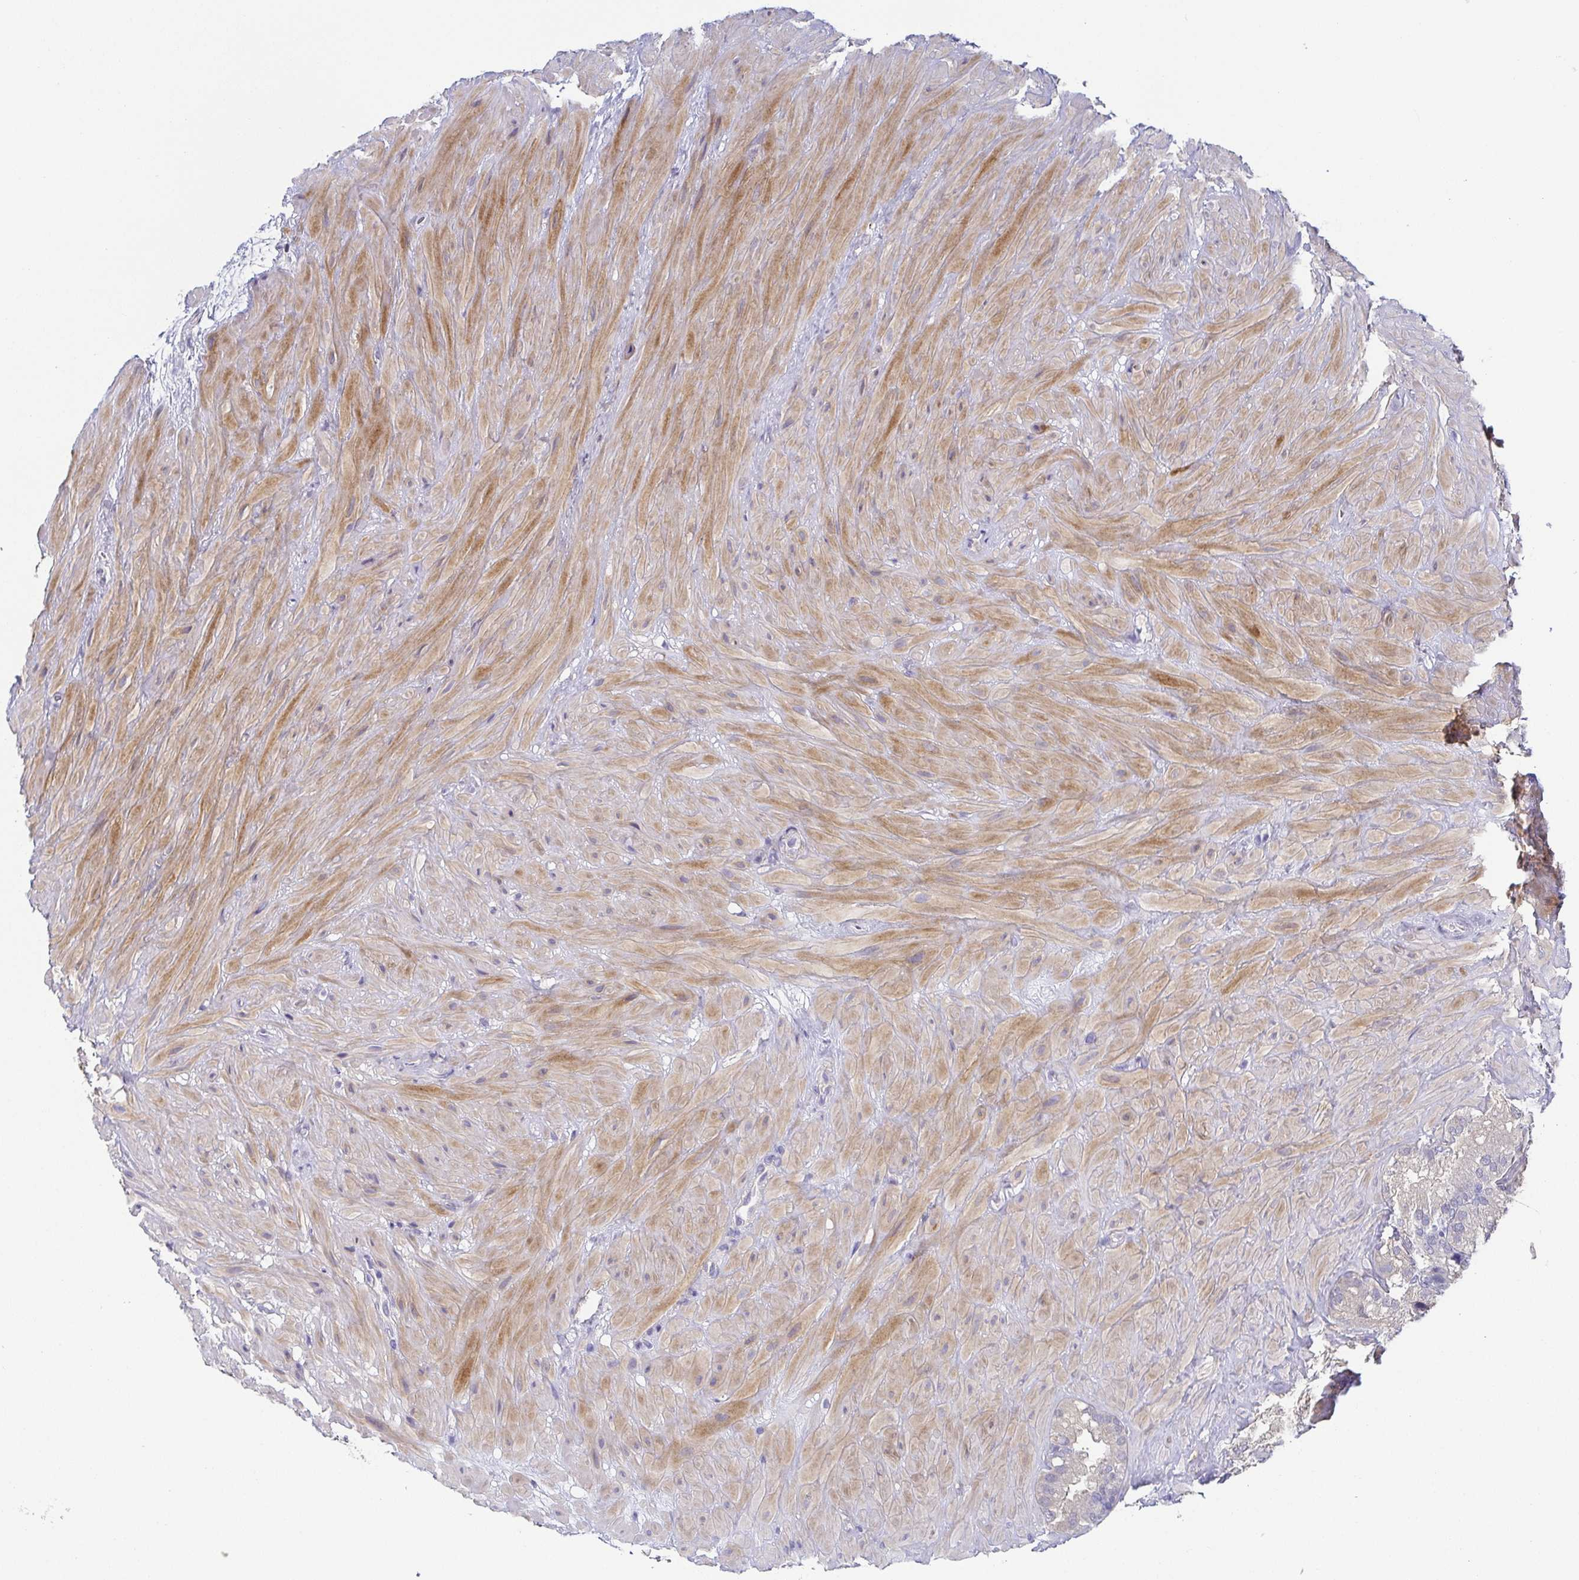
{"staining": {"intensity": "negative", "quantity": "none", "location": "none"}, "tissue": "seminal vesicle", "cell_type": "Glandular cells", "image_type": "normal", "snomed": [{"axis": "morphology", "description": "Normal tissue, NOS"}, {"axis": "topography", "description": "Seminal veicle"}], "caption": "Protein analysis of unremarkable seminal vesicle exhibits no significant staining in glandular cells. Nuclei are stained in blue.", "gene": "RNASE7", "patient": {"sex": "male", "age": 60}}